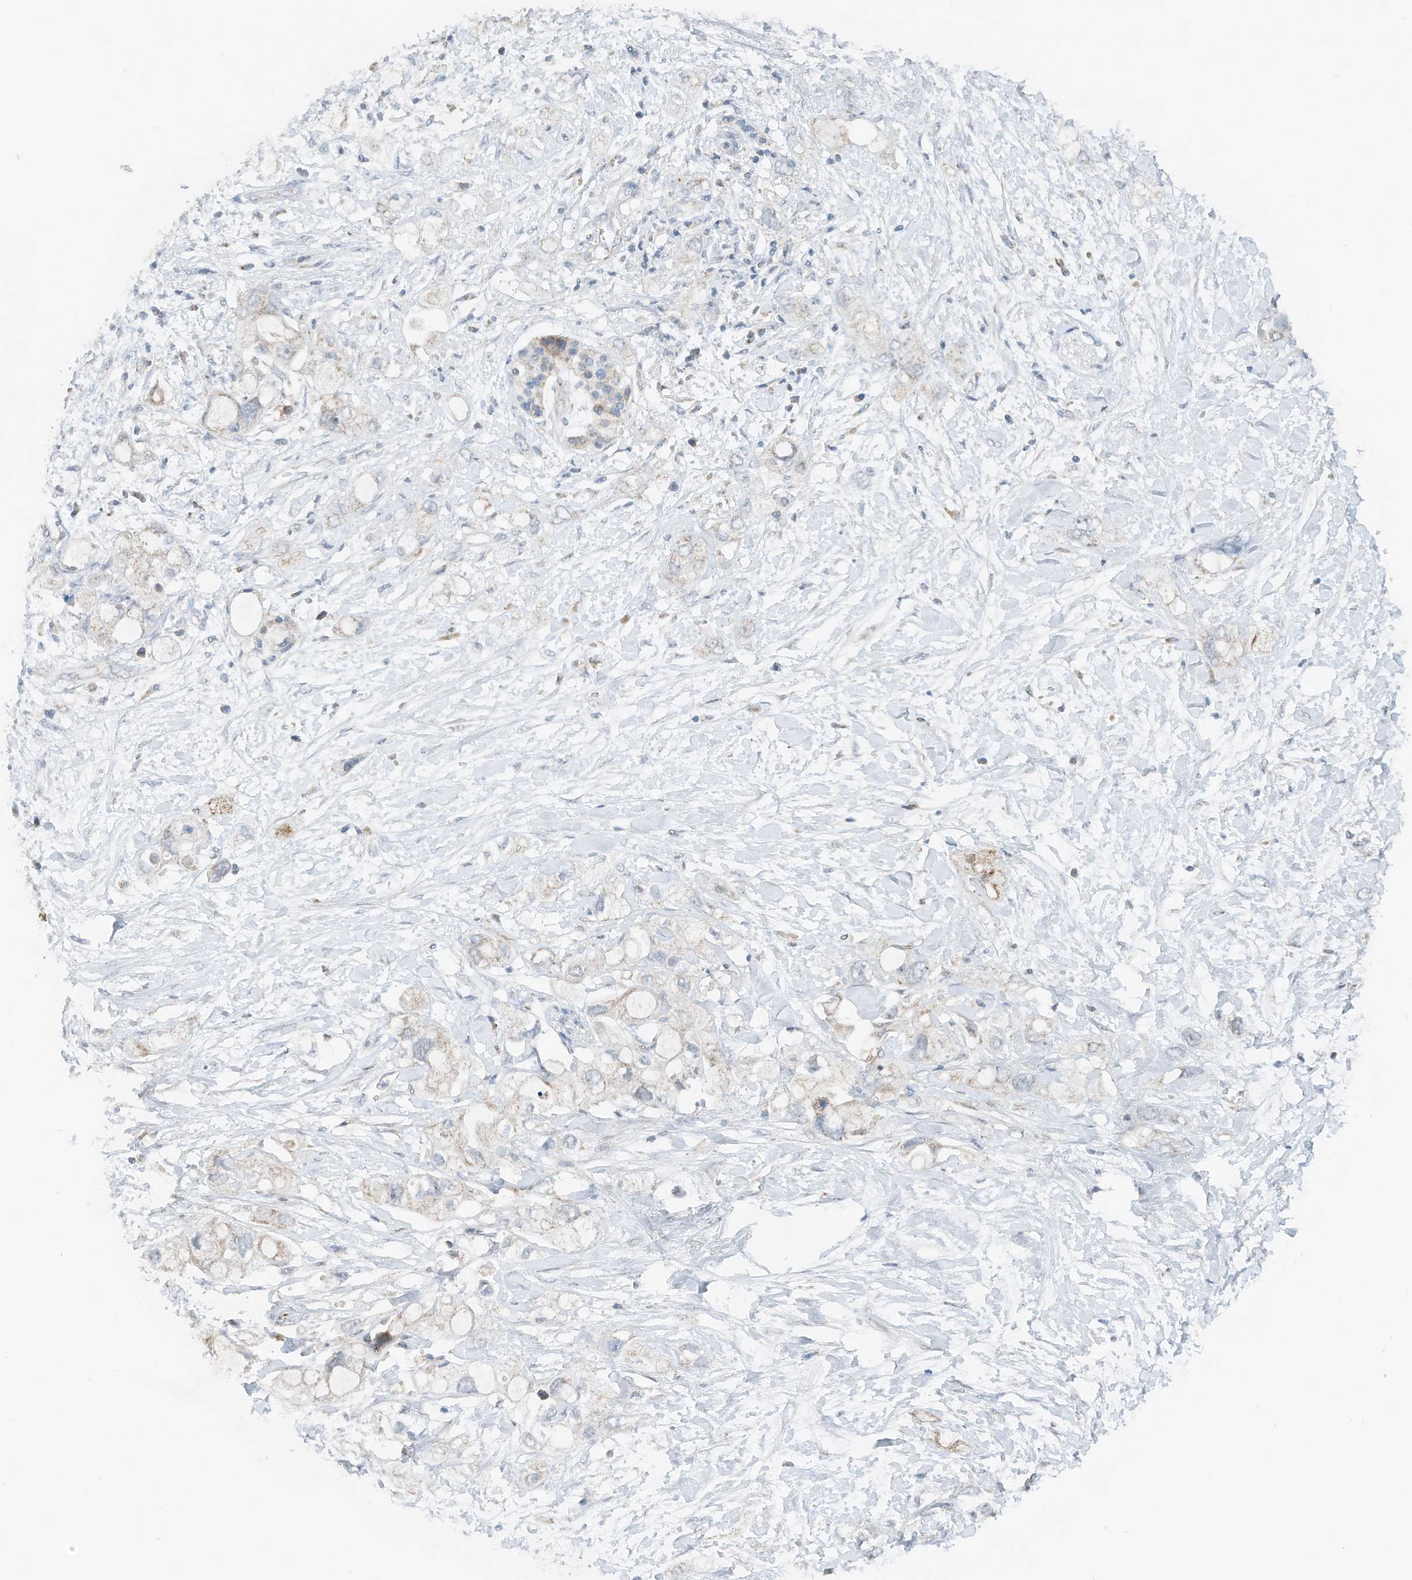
{"staining": {"intensity": "weak", "quantity": "<25%", "location": "cytoplasmic/membranous"}, "tissue": "pancreatic cancer", "cell_type": "Tumor cells", "image_type": "cancer", "snomed": [{"axis": "morphology", "description": "Adenocarcinoma, NOS"}, {"axis": "topography", "description": "Pancreas"}], "caption": "Micrograph shows no significant protein positivity in tumor cells of adenocarcinoma (pancreatic).", "gene": "RMND1", "patient": {"sex": "female", "age": 56}}